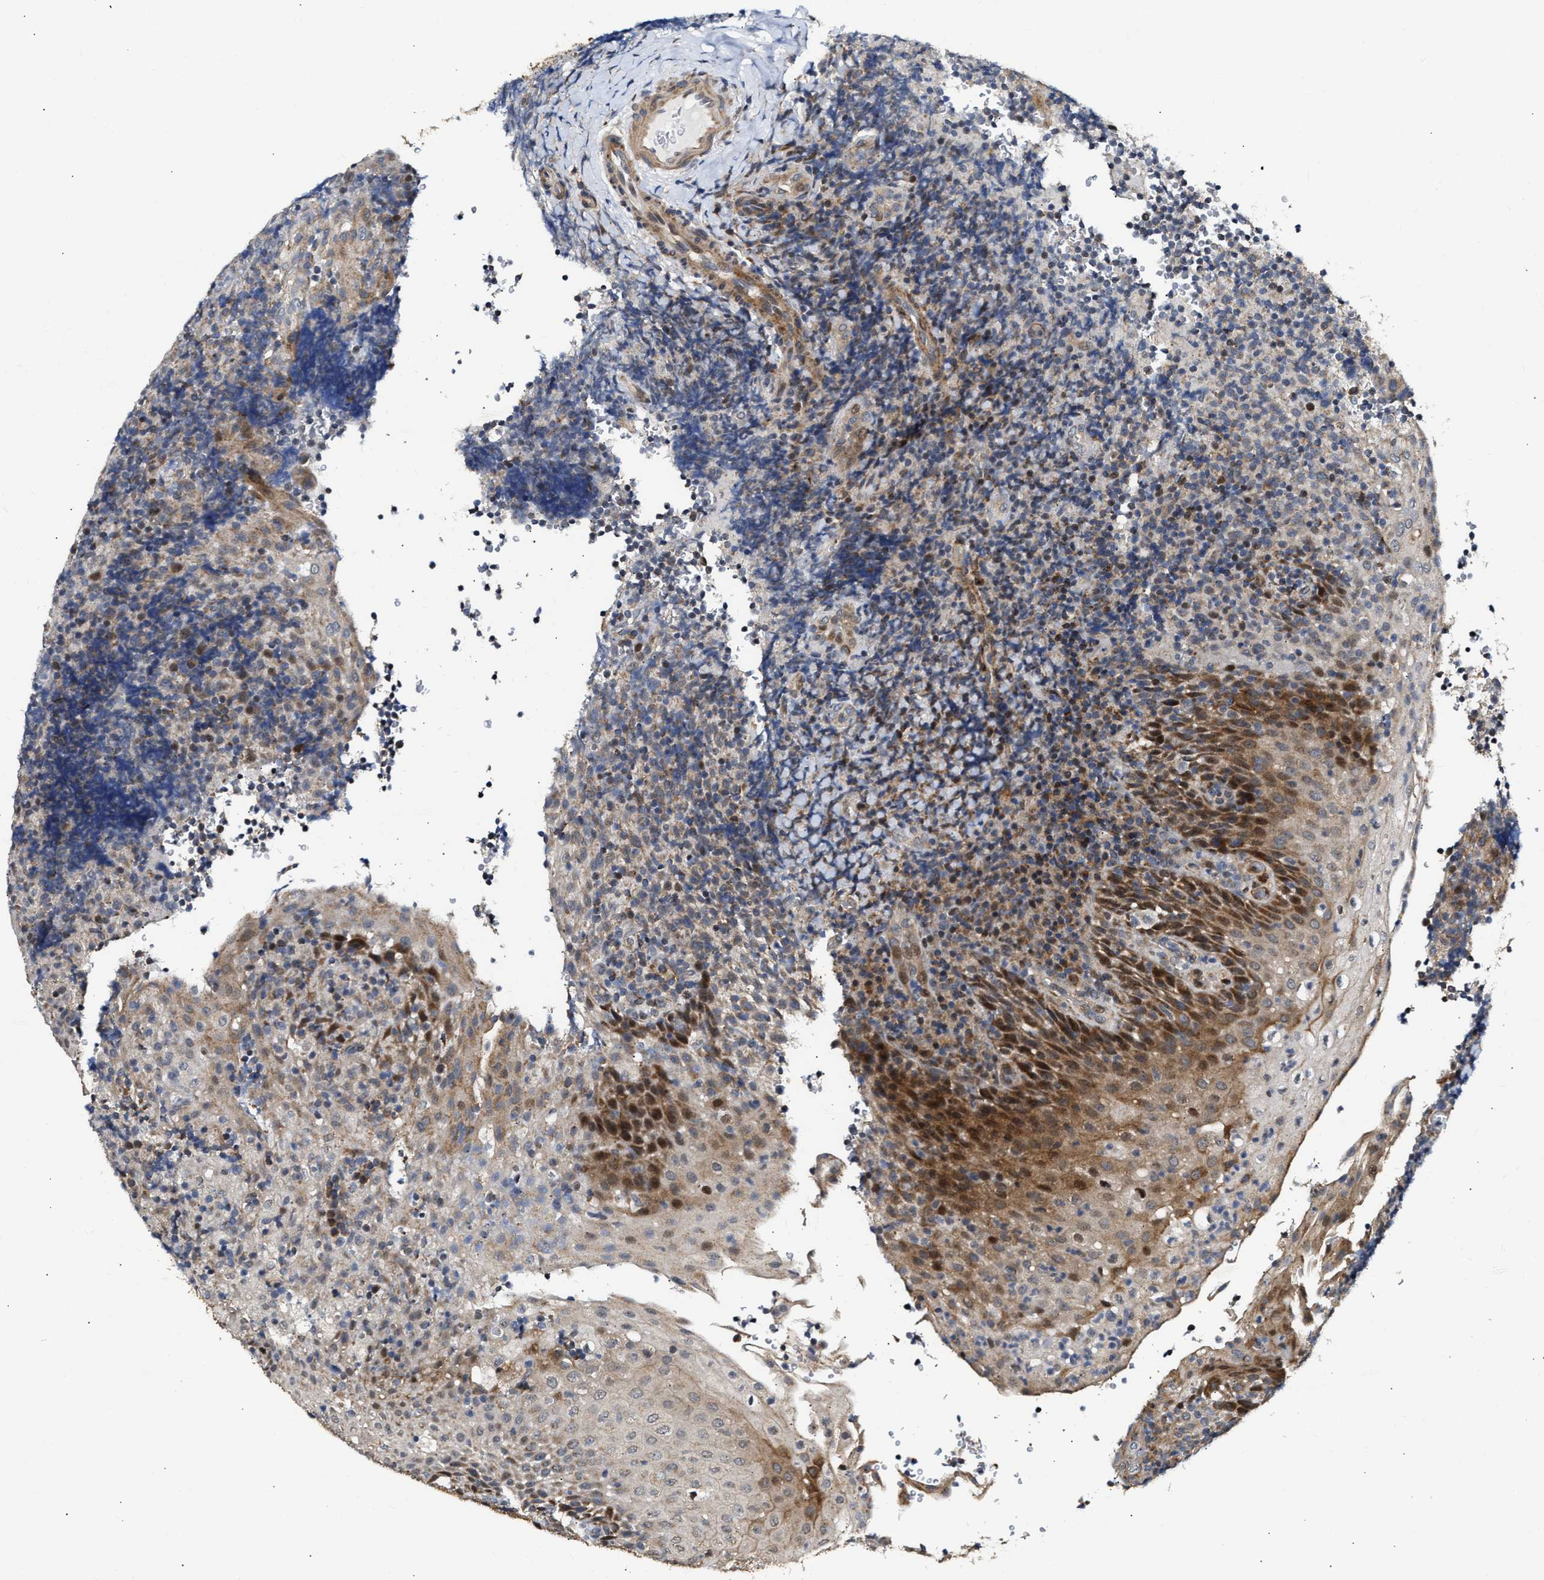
{"staining": {"intensity": "weak", "quantity": "<25%", "location": "cytoplasmic/membranous"}, "tissue": "lymphoma", "cell_type": "Tumor cells", "image_type": "cancer", "snomed": [{"axis": "morphology", "description": "Malignant lymphoma, non-Hodgkin's type, High grade"}, {"axis": "topography", "description": "Tonsil"}], "caption": "Tumor cells show no significant protein positivity in high-grade malignant lymphoma, non-Hodgkin's type. (DAB immunohistochemistry visualized using brightfield microscopy, high magnification).", "gene": "DEPTOR", "patient": {"sex": "female", "age": 36}}